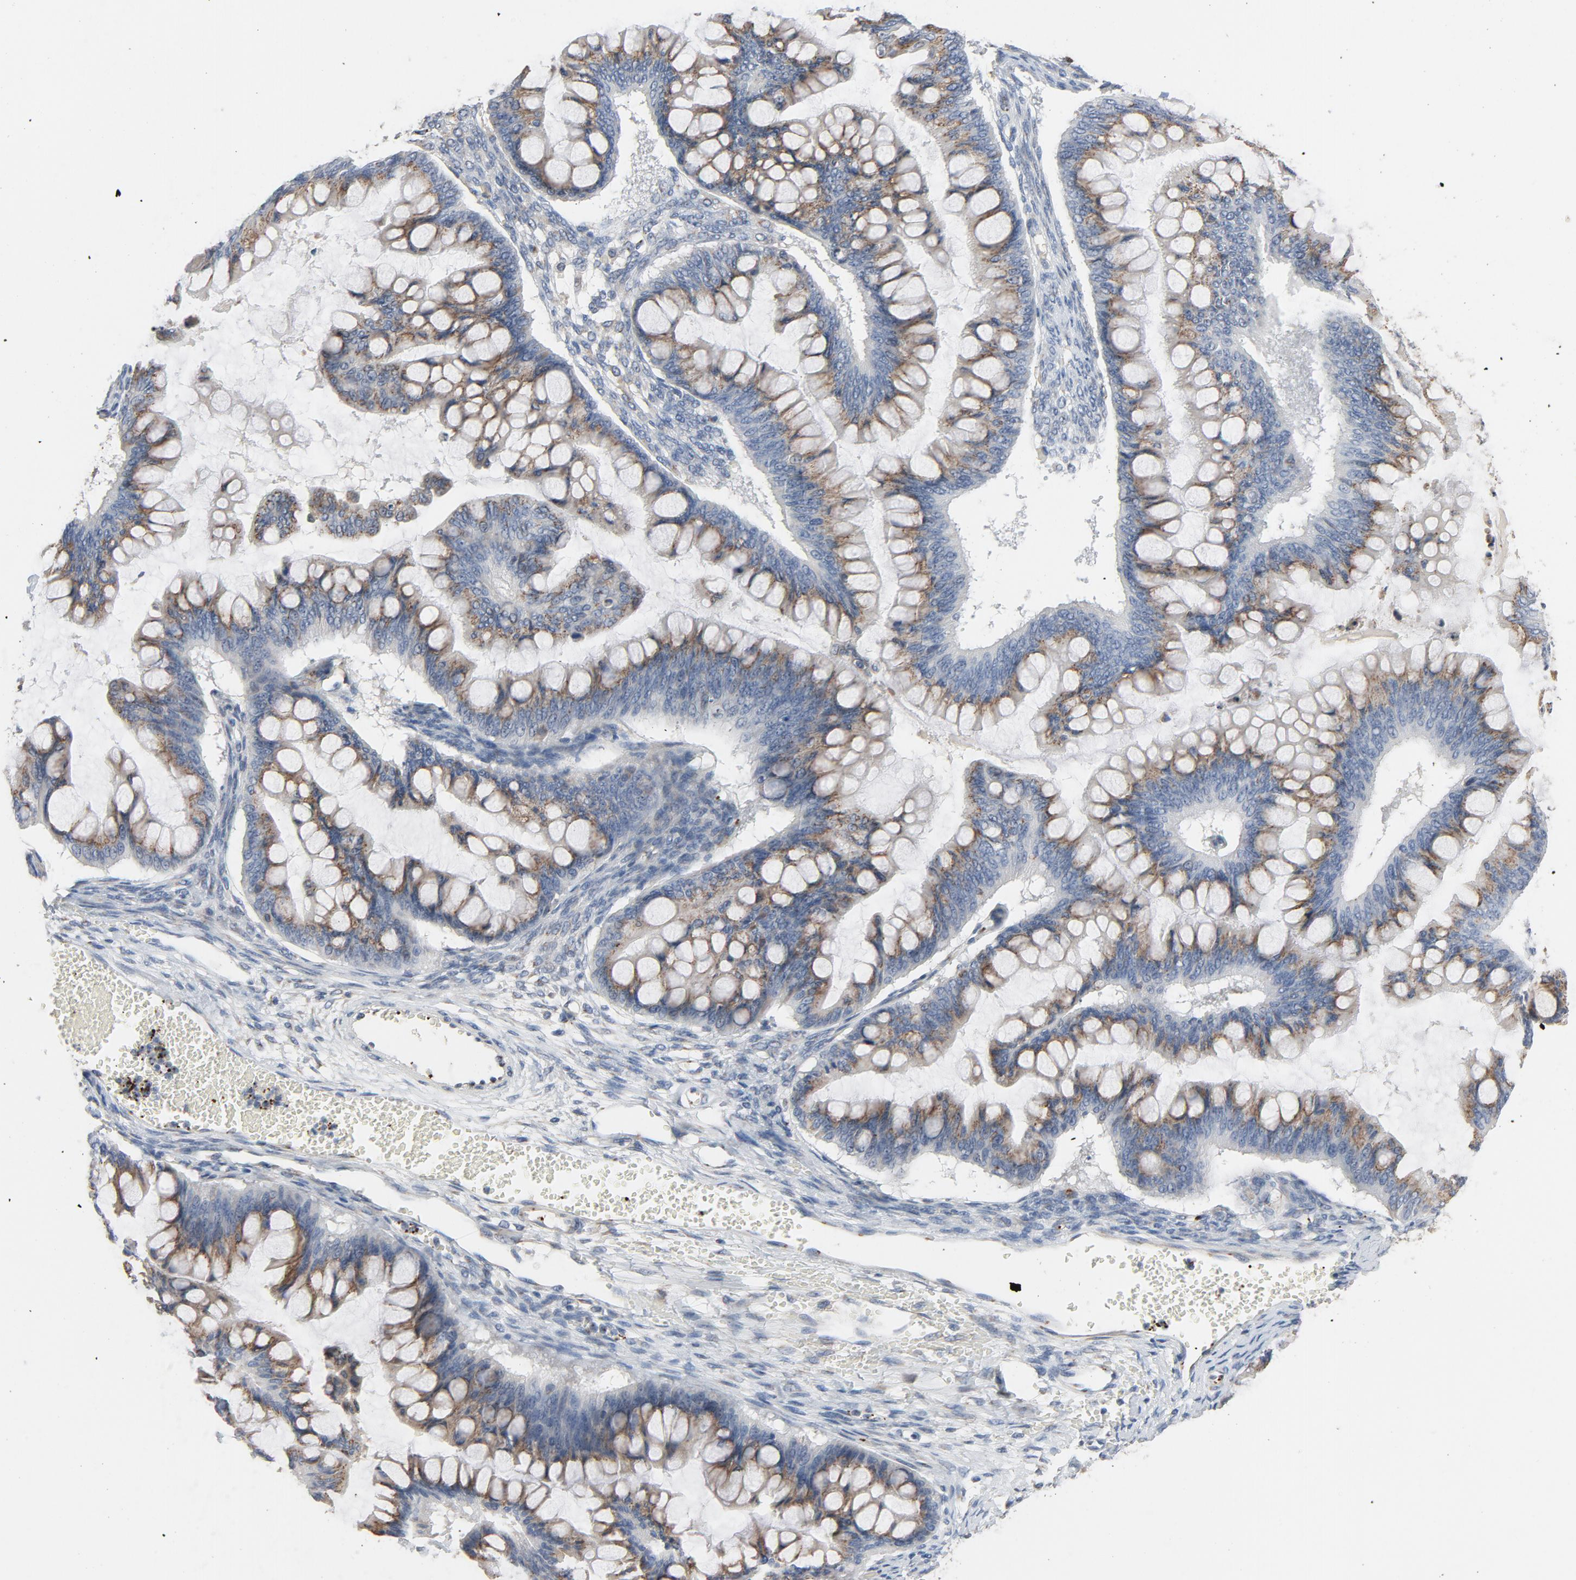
{"staining": {"intensity": "weak", "quantity": ">75%", "location": "cytoplasmic/membranous"}, "tissue": "ovarian cancer", "cell_type": "Tumor cells", "image_type": "cancer", "snomed": [{"axis": "morphology", "description": "Cystadenocarcinoma, mucinous, NOS"}, {"axis": "topography", "description": "Ovary"}], "caption": "A brown stain shows weak cytoplasmic/membranous positivity of a protein in human mucinous cystadenocarcinoma (ovarian) tumor cells.", "gene": "LMAN2", "patient": {"sex": "female", "age": 63}}